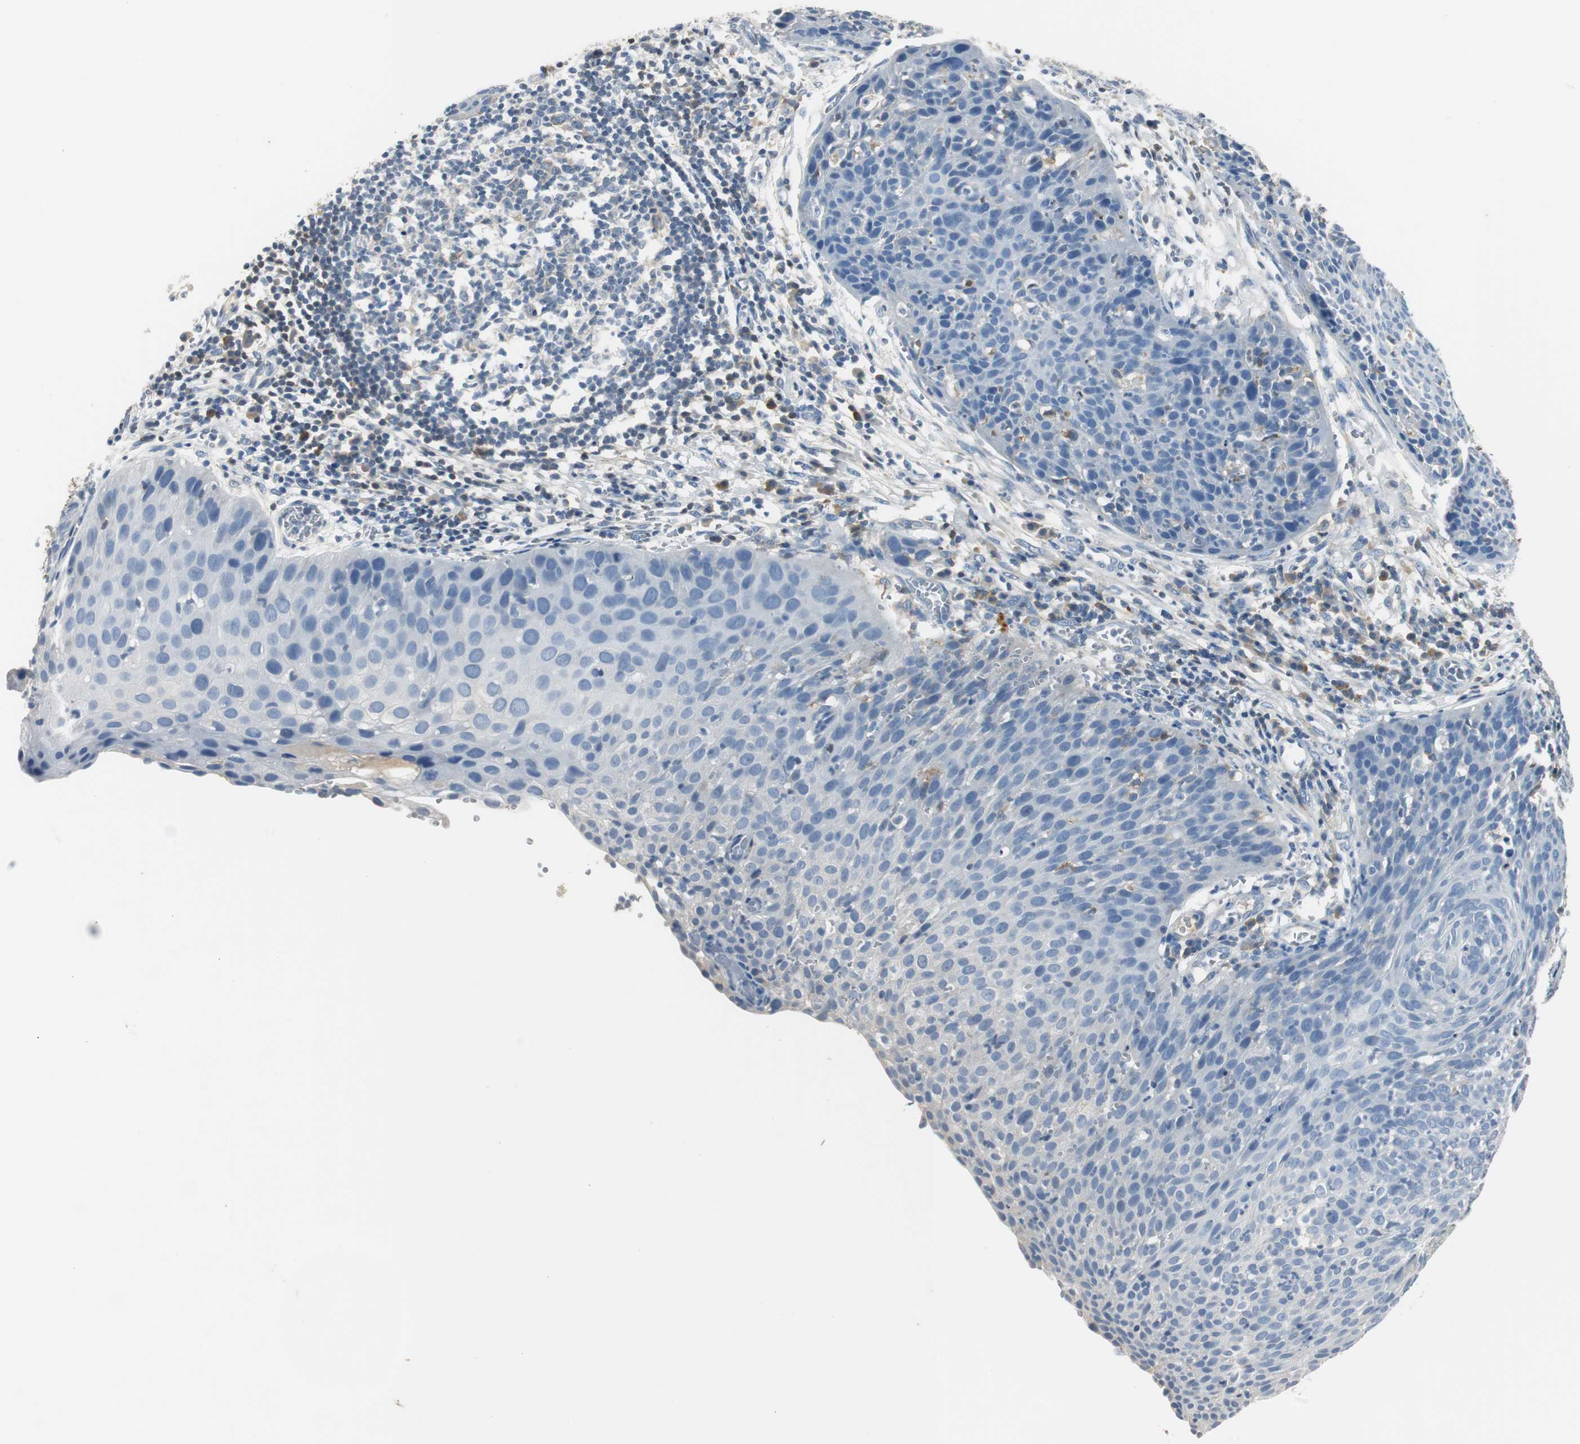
{"staining": {"intensity": "negative", "quantity": "none", "location": "none"}, "tissue": "cervical cancer", "cell_type": "Tumor cells", "image_type": "cancer", "snomed": [{"axis": "morphology", "description": "Squamous cell carcinoma, NOS"}, {"axis": "topography", "description": "Cervix"}], "caption": "An IHC micrograph of cervical cancer is shown. There is no staining in tumor cells of cervical cancer.", "gene": "SERPINF1", "patient": {"sex": "female", "age": 38}}